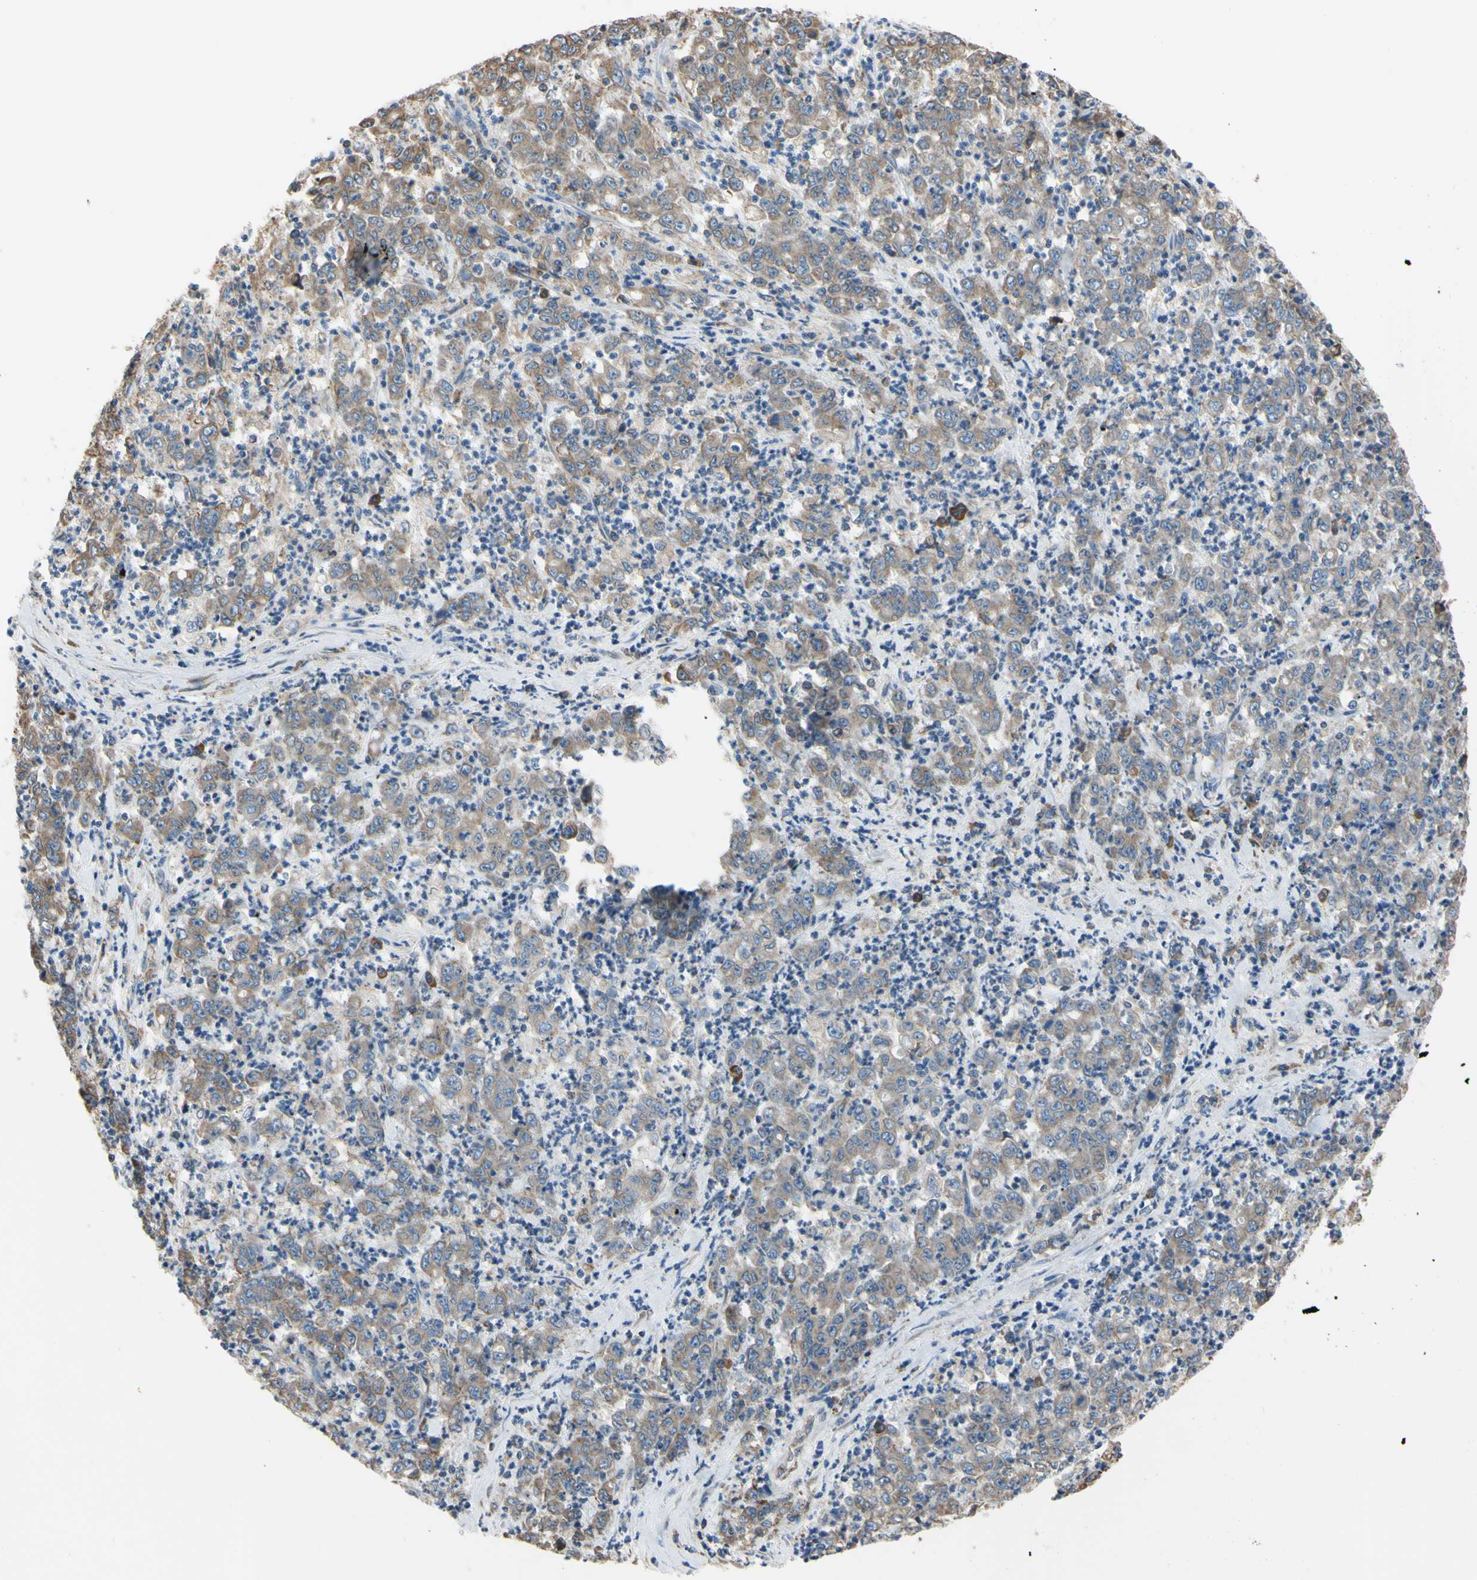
{"staining": {"intensity": "weak", "quantity": ">75%", "location": "cytoplasmic/membranous"}, "tissue": "stomach cancer", "cell_type": "Tumor cells", "image_type": "cancer", "snomed": [{"axis": "morphology", "description": "Adenocarcinoma, NOS"}, {"axis": "topography", "description": "Stomach, lower"}], "caption": "IHC (DAB (3,3'-diaminobenzidine)) staining of human adenocarcinoma (stomach) demonstrates weak cytoplasmic/membranous protein staining in approximately >75% of tumor cells.", "gene": "BMF", "patient": {"sex": "female", "age": 71}}